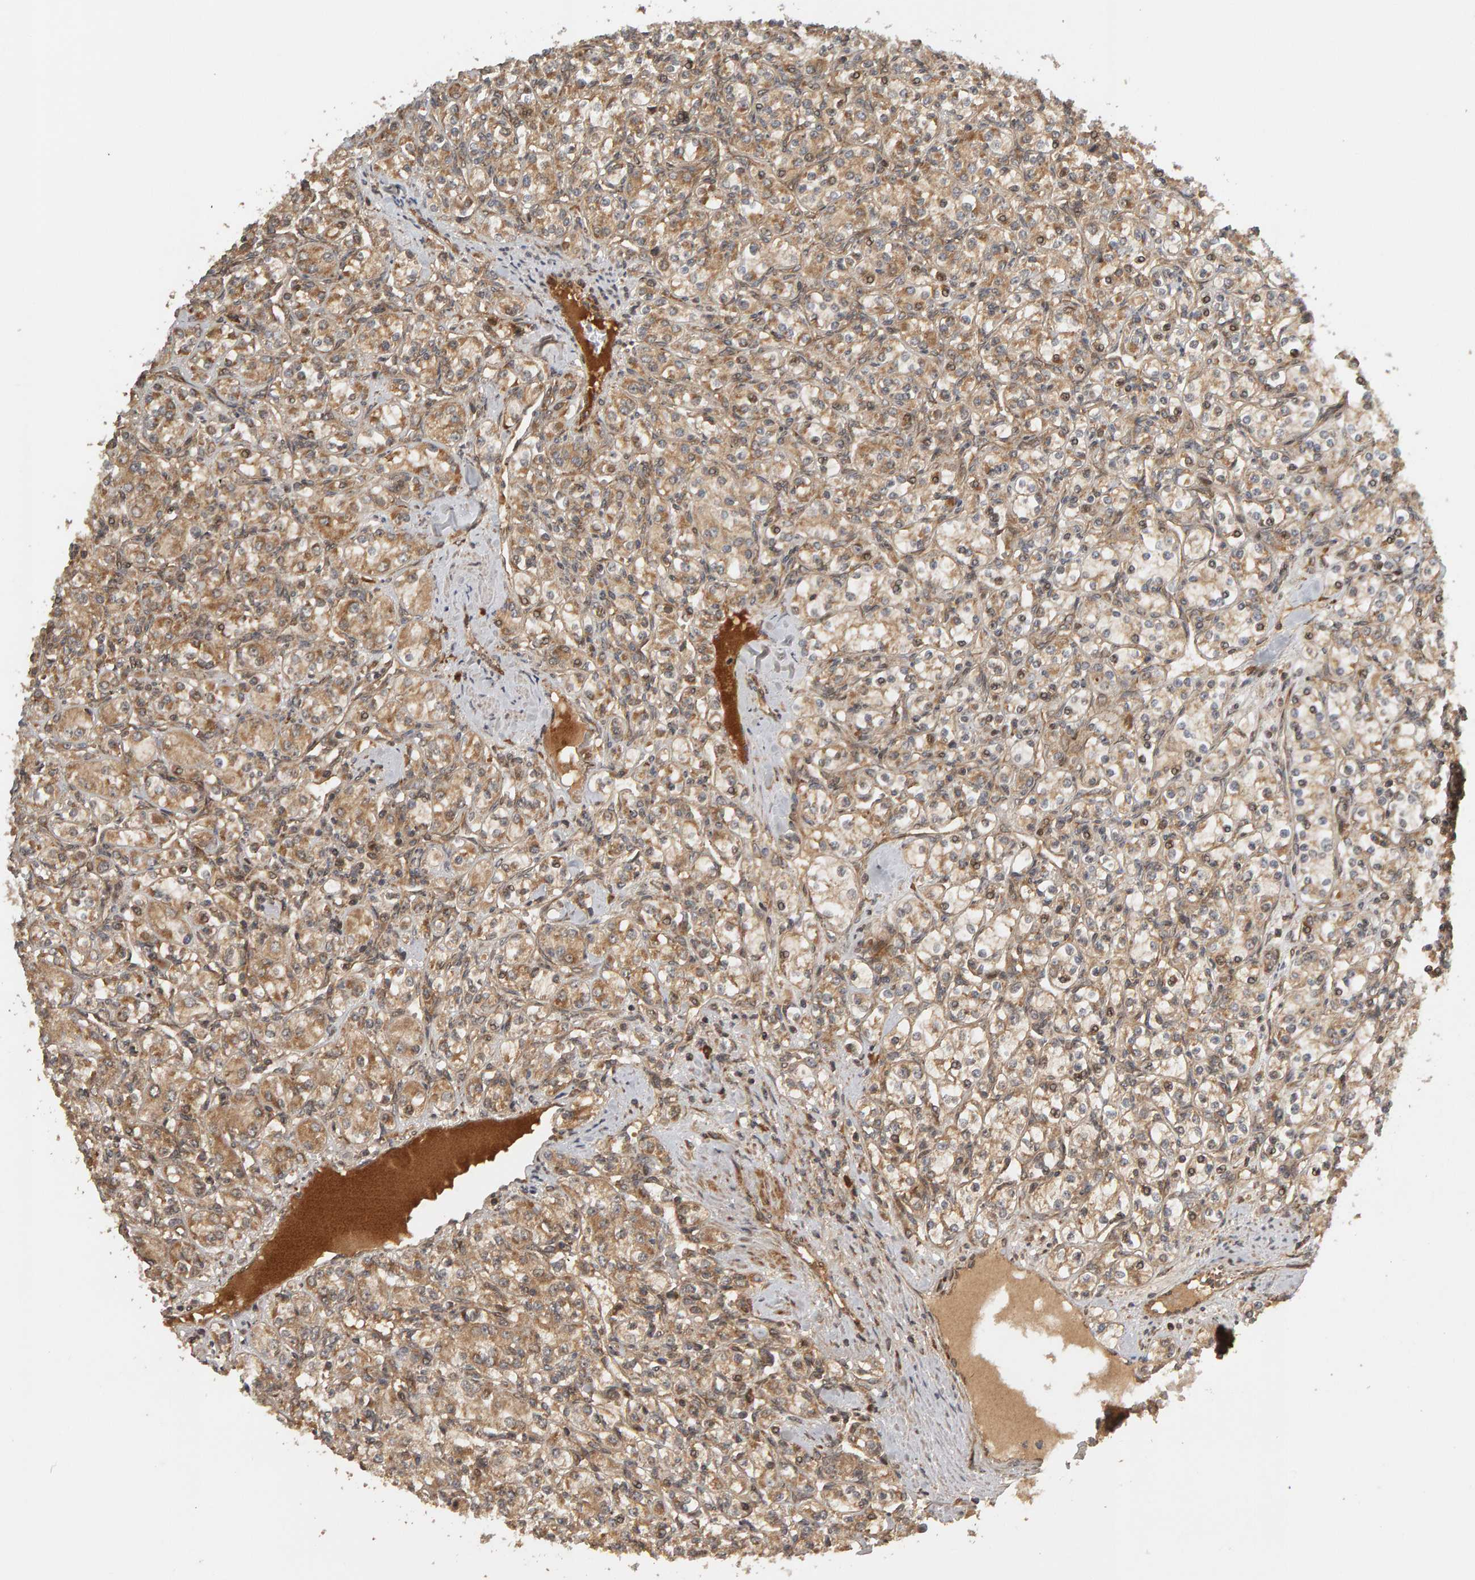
{"staining": {"intensity": "moderate", "quantity": ">75%", "location": "cytoplasmic/membranous"}, "tissue": "renal cancer", "cell_type": "Tumor cells", "image_type": "cancer", "snomed": [{"axis": "morphology", "description": "Adenocarcinoma, NOS"}, {"axis": "topography", "description": "Kidney"}], "caption": "Protein positivity by immunohistochemistry exhibits moderate cytoplasmic/membranous staining in about >75% of tumor cells in renal cancer (adenocarcinoma).", "gene": "ZFAND1", "patient": {"sex": "male", "age": 77}}